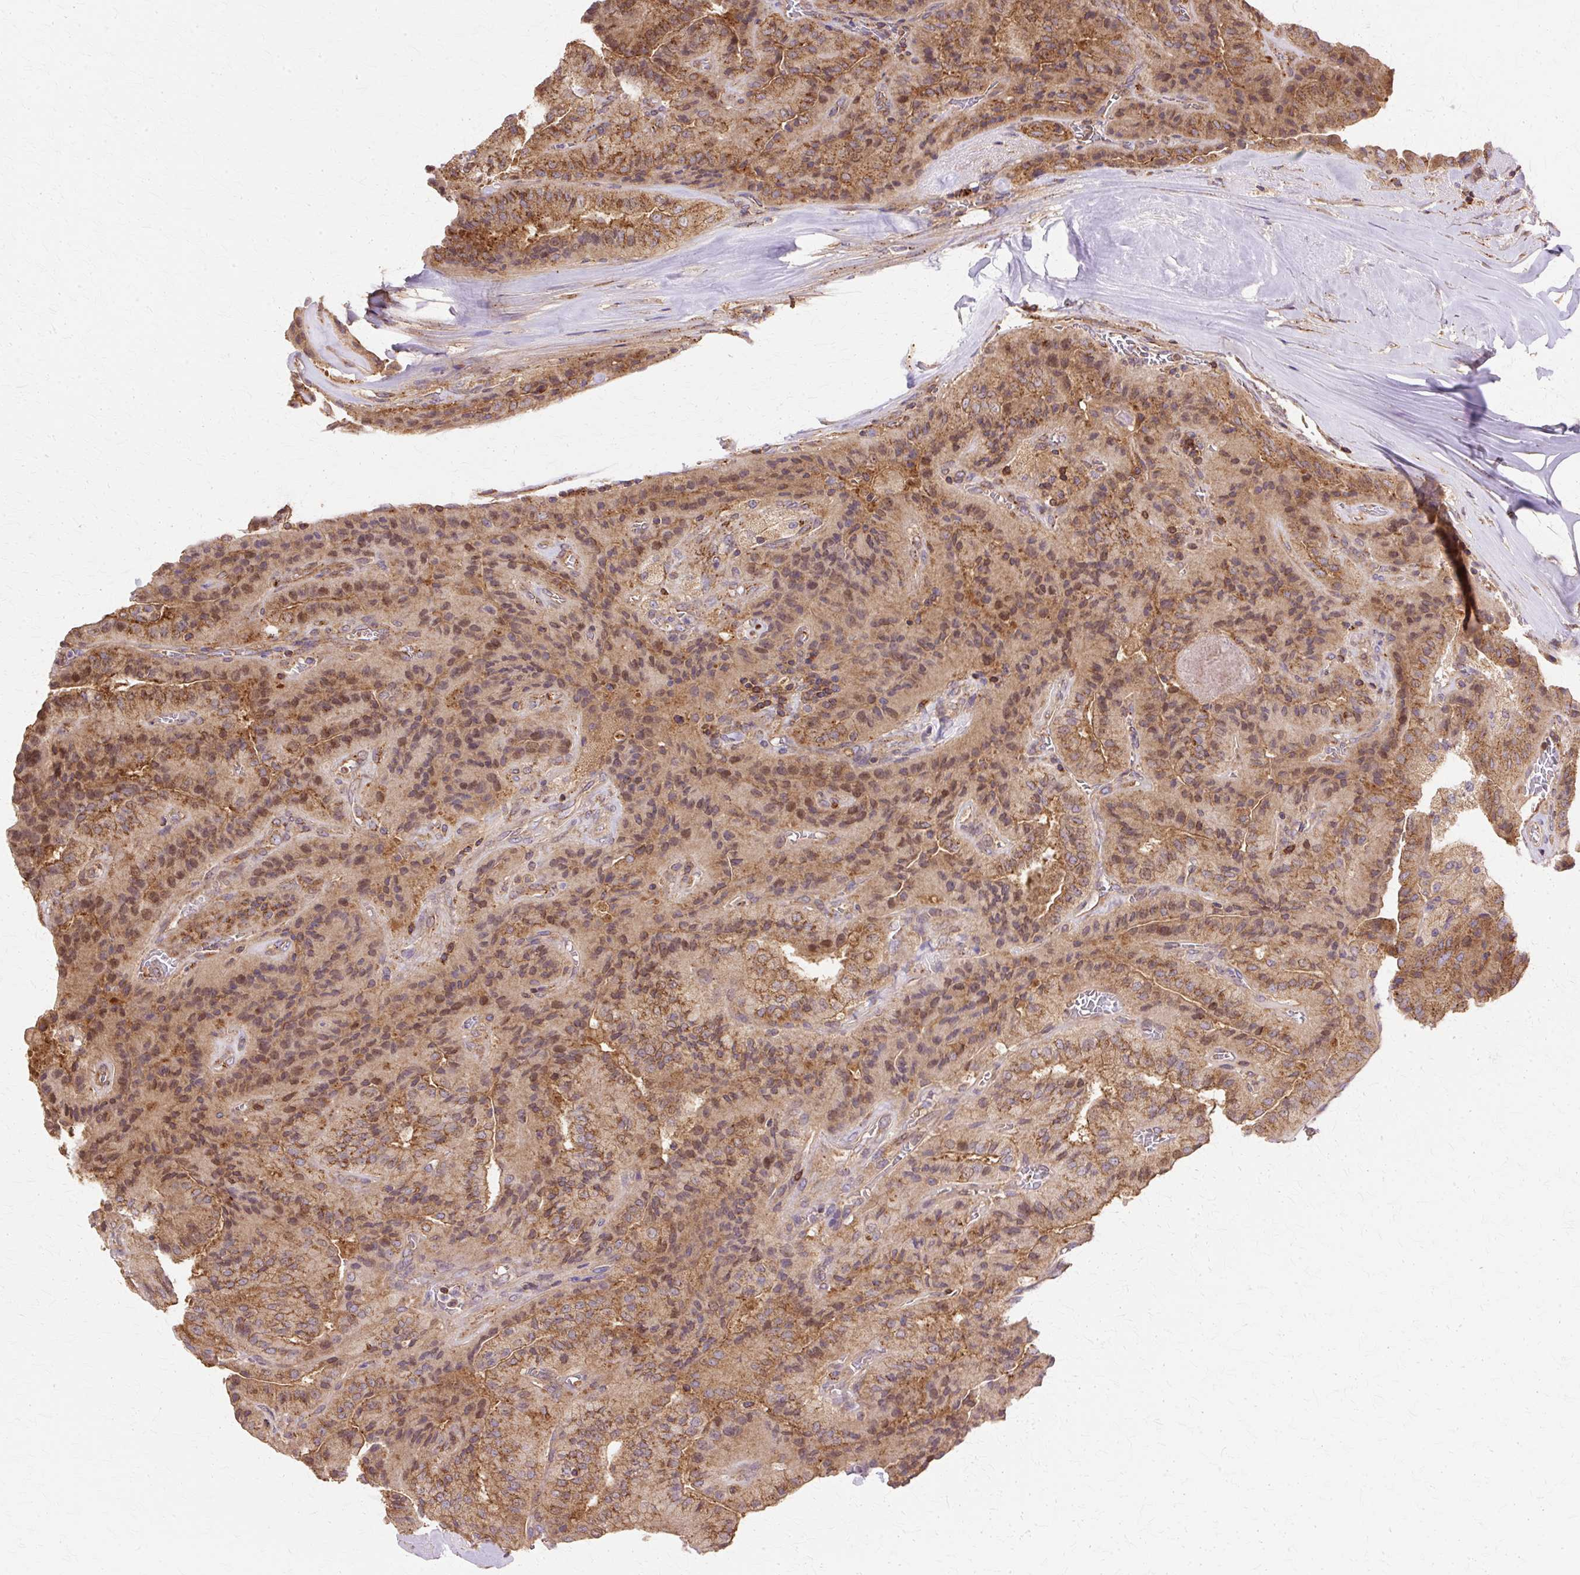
{"staining": {"intensity": "moderate", "quantity": ">75%", "location": "cytoplasmic/membranous,nuclear"}, "tissue": "thyroid cancer", "cell_type": "Tumor cells", "image_type": "cancer", "snomed": [{"axis": "morphology", "description": "Normal tissue, NOS"}, {"axis": "morphology", "description": "Papillary adenocarcinoma, NOS"}, {"axis": "topography", "description": "Thyroid gland"}], "caption": "Thyroid cancer stained with DAB (3,3'-diaminobenzidine) IHC displays medium levels of moderate cytoplasmic/membranous and nuclear positivity in about >75% of tumor cells.", "gene": "COPB1", "patient": {"sex": "female", "age": 59}}